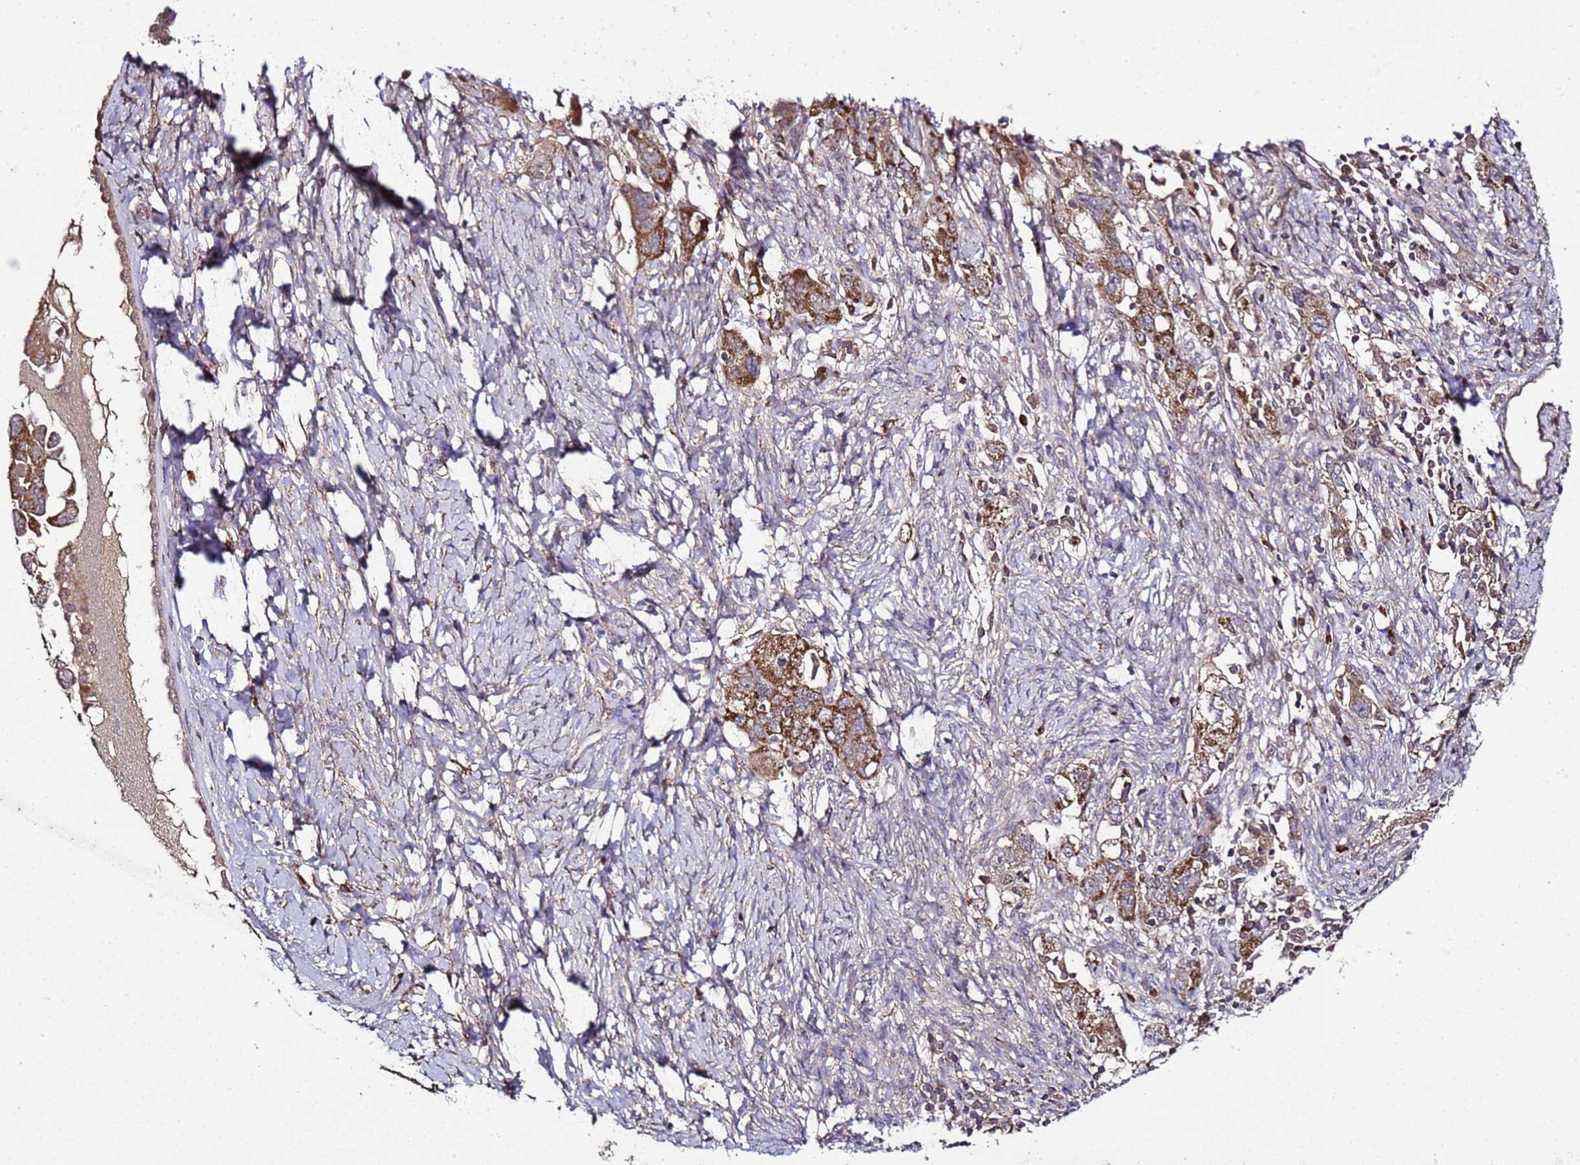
{"staining": {"intensity": "moderate", "quantity": ">75%", "location": "cytoplasmic/membranous"}, "tissue": "ovarian cancer", "cell_type": "Tumor cells", "image_type": "cancer", "snomed": [{"axis": "morphology", "description": "Carcinoma, NOS"}, {"axis": "morphology", "description": "Cystadenocarcinoma, serous, NOS"}, {"axis": "topography", "description": "Ovary"}], "caption": "IHC micrograph of neoplastic tissue: carcinoma (ovarian) stained using IHC reveals medium levels of moderate protein expression localized specifically in the cytoplasmic/membranous of tumor cells, appearing as a cytoplasmic/membranous brown color.", "gene": "HSPBAP1", "patient": {"sex": "female", "age": 69}}